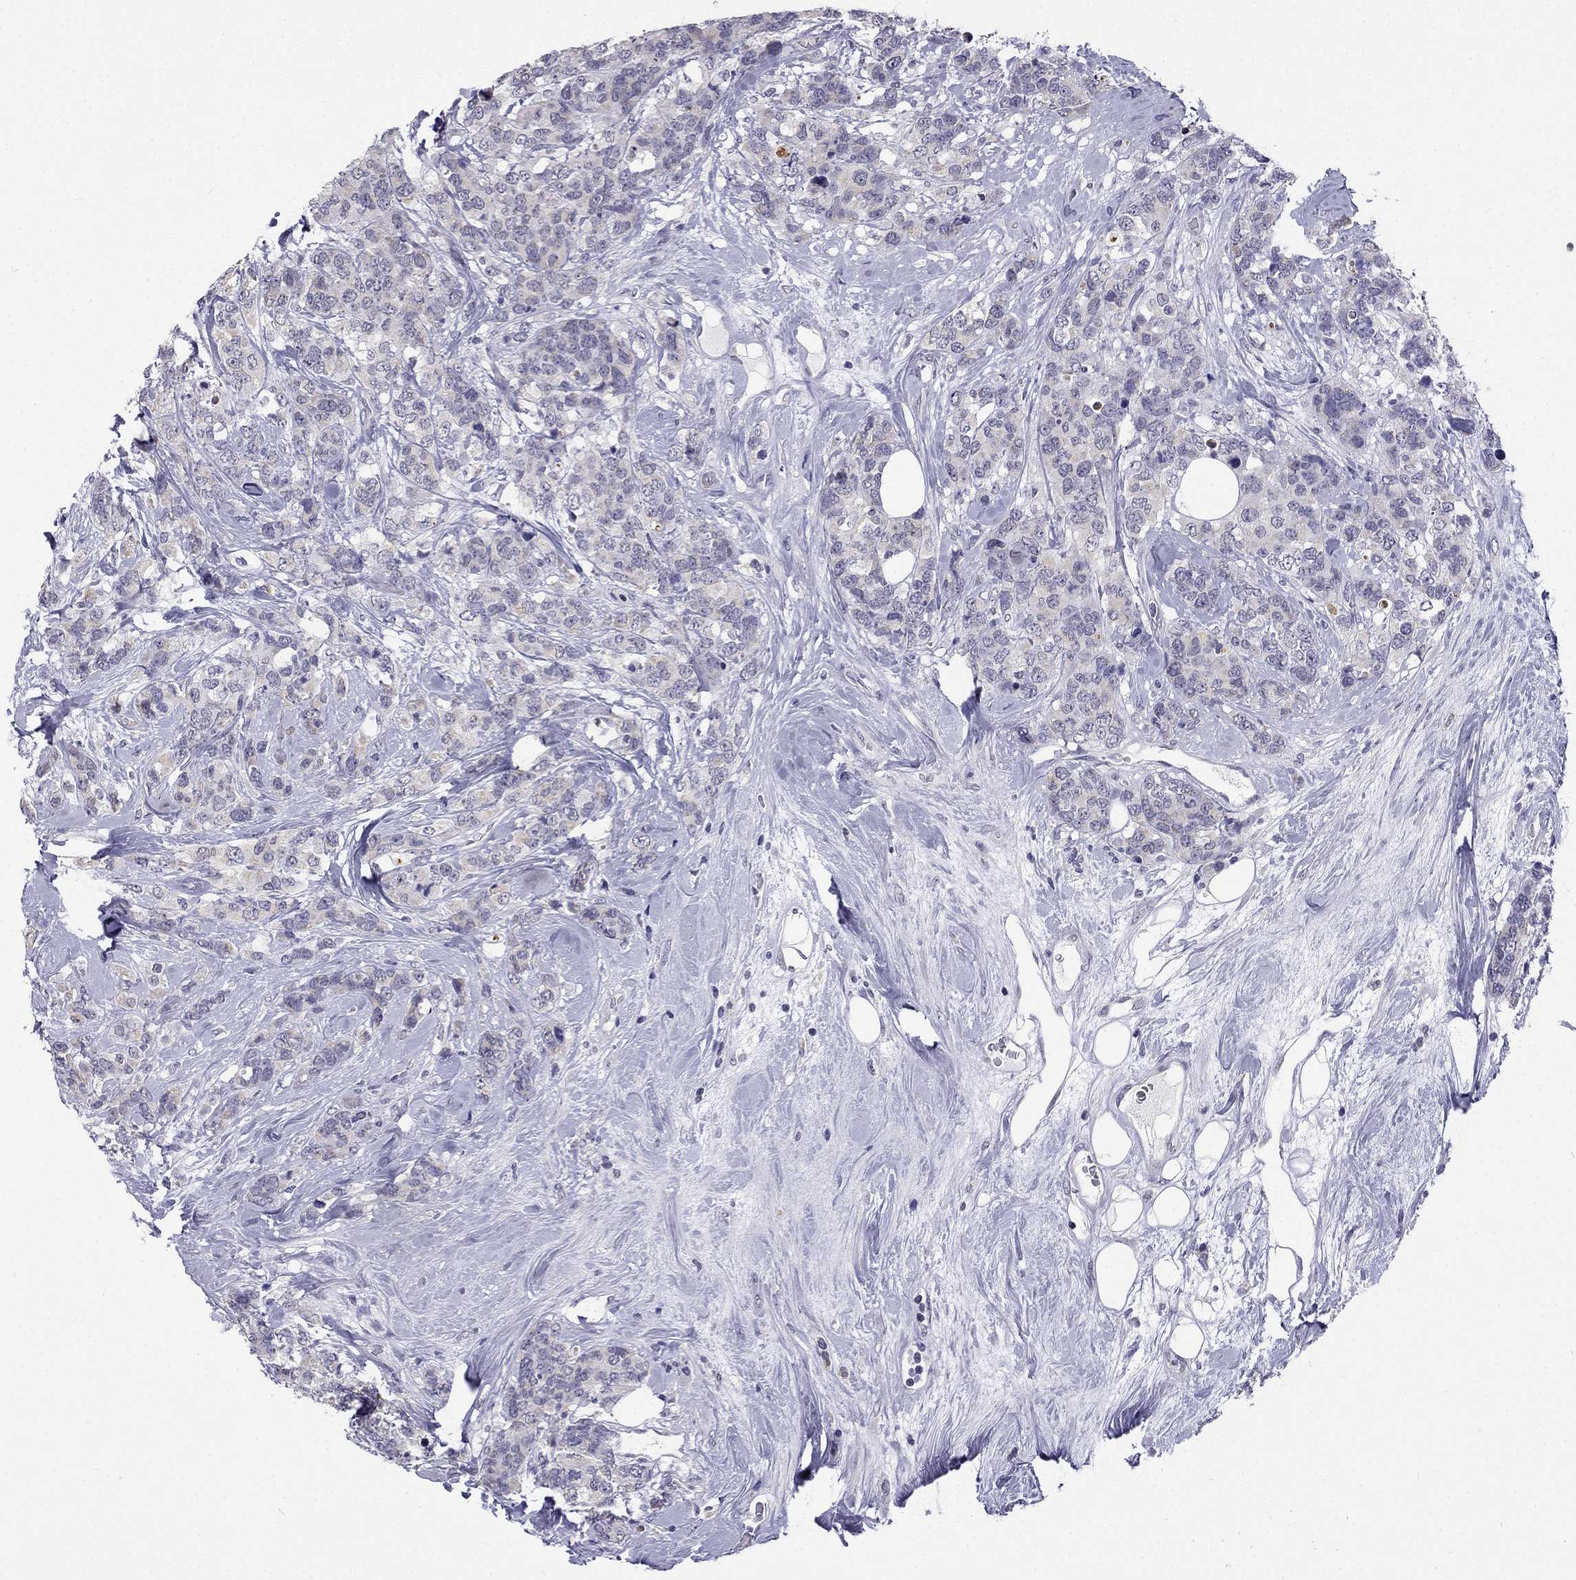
{"staining": {"intensity": "negative", "quantity": "none", "location": "none"}, "tissue": "breast cancer", "cell_type": "Tumor cells", "image_type": "cancer", "snomed": [{"axis": "morphology", "description": "Lobular carcinoma"}, {"axis": "topography", "description": "Breast"}], "caption": "Tumor cells show no significant staining in breast cancer (lobular carcinoma).", "gene": "C5orf49", "patient": {"sex": "female", "age": 59}}